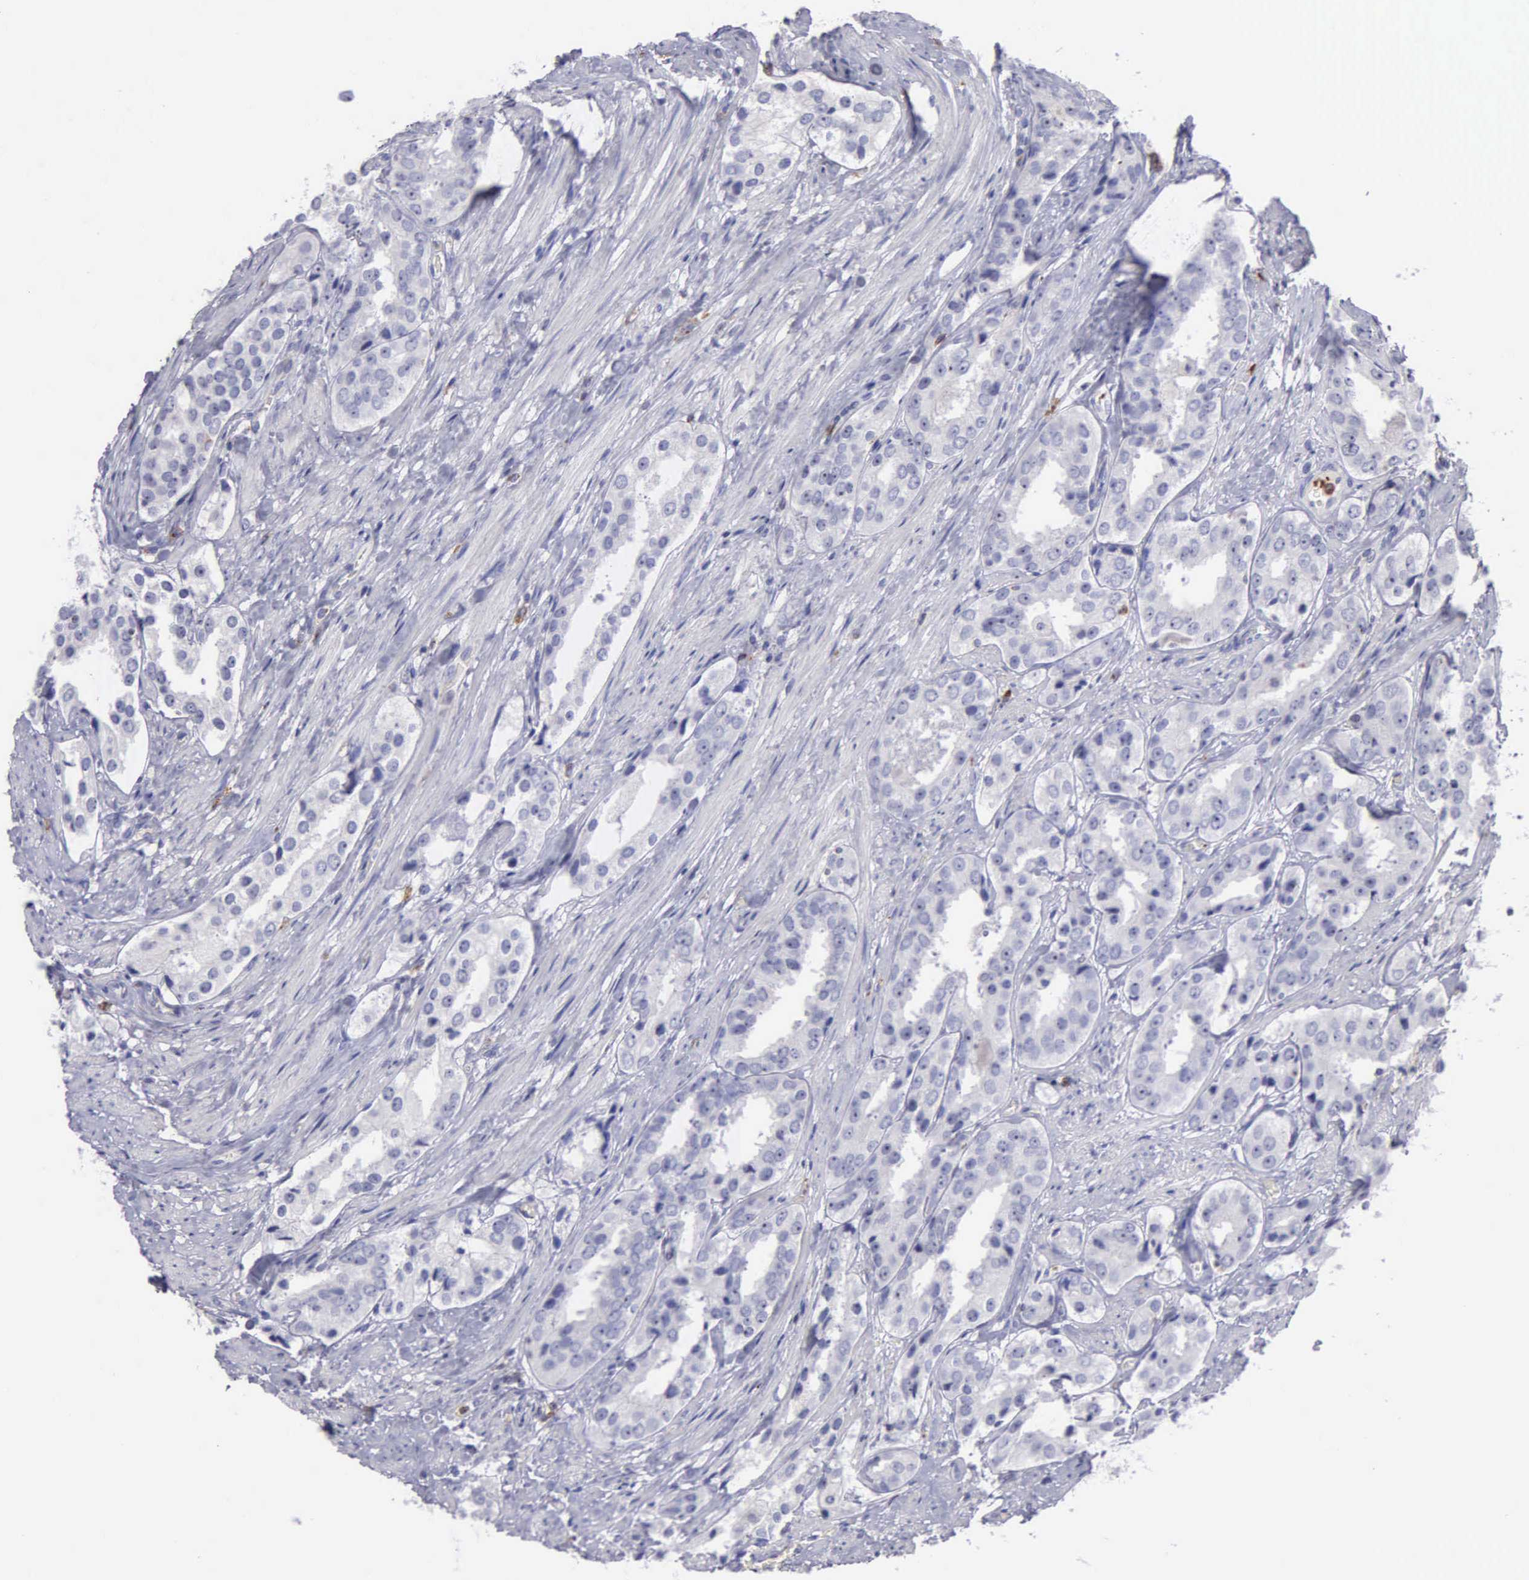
{"staining": {"intensity": "negative", "quantity": "none", "location": "none"}, "tissue": "prostate cancer", "cell_type": "Tumor cells", "image_type": "cancer", "snomed": [{"axis": "morphology", "description": "Adenocarcinoma, Medium grade"}, {"axis": "topography", "description": "Prostate"}], "caption": "Immunohistochemistry of prostate adenocarcinoma (medium-grade) displays no expression in tumor cells. (DAB (3,3'-diaminobenzidine) IHC visualized using brightfield microscopy, high magnification).", "gene": "SRGN", "patient": {"sex": "male", "age": 73}}